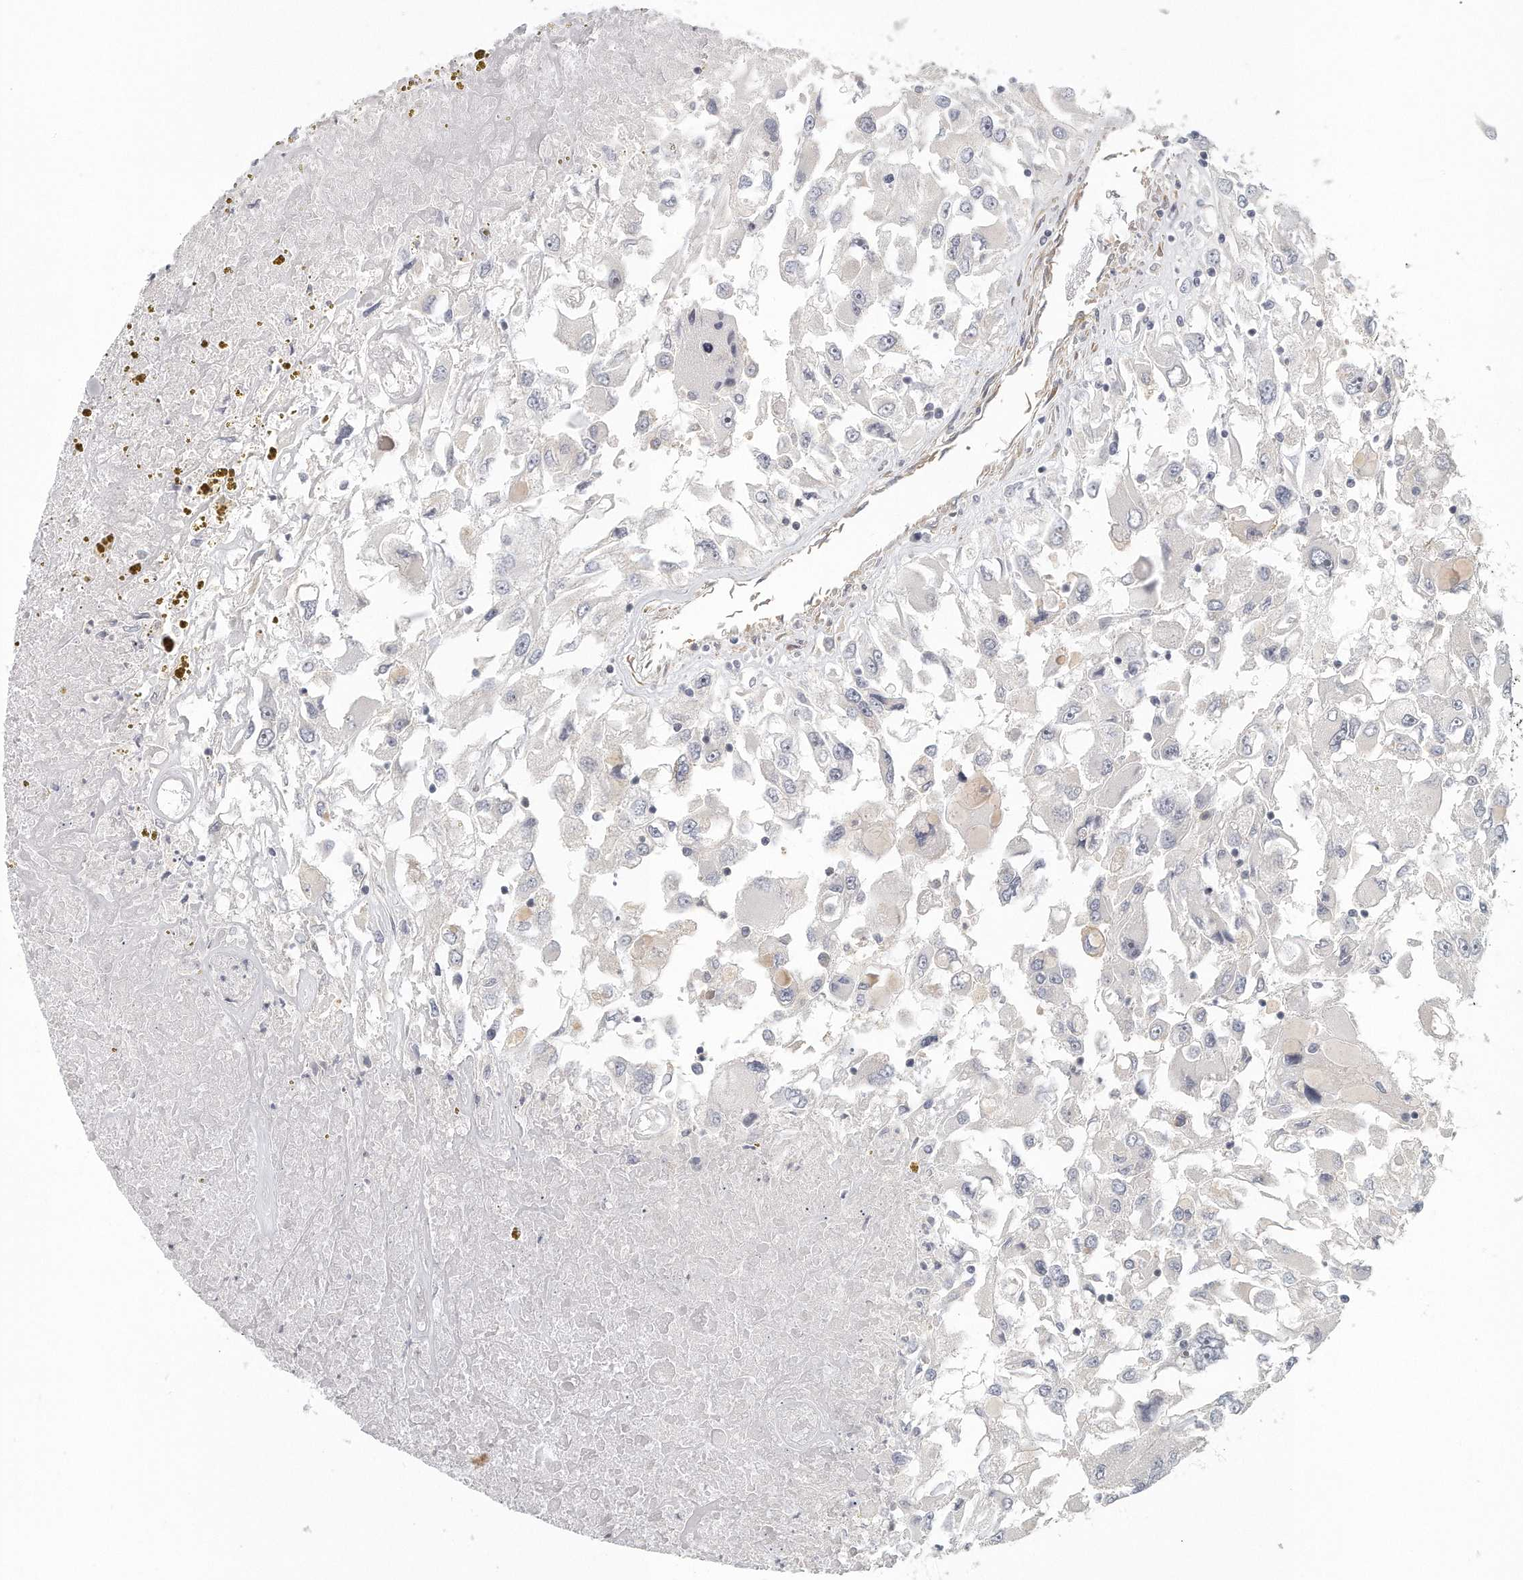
{"staining": {"intensity": "negative", "quantity": "none", "location": "none"}, "tissue": "renal cancer", "cell_type": "Tumor cells", "image_type": "cancer", "snomed": [{"axis": "morphology", "description": "Adenocarcinoma, NOS"}, {"axis": "topography", "description": "Kidney"}], "caption": "Immunohistochemical staining of adenocarcinoma (renal) shows no significant expression in tumor cells.", "gene": "MTERF4", "patient": {"sex": "female", "age": 52}}